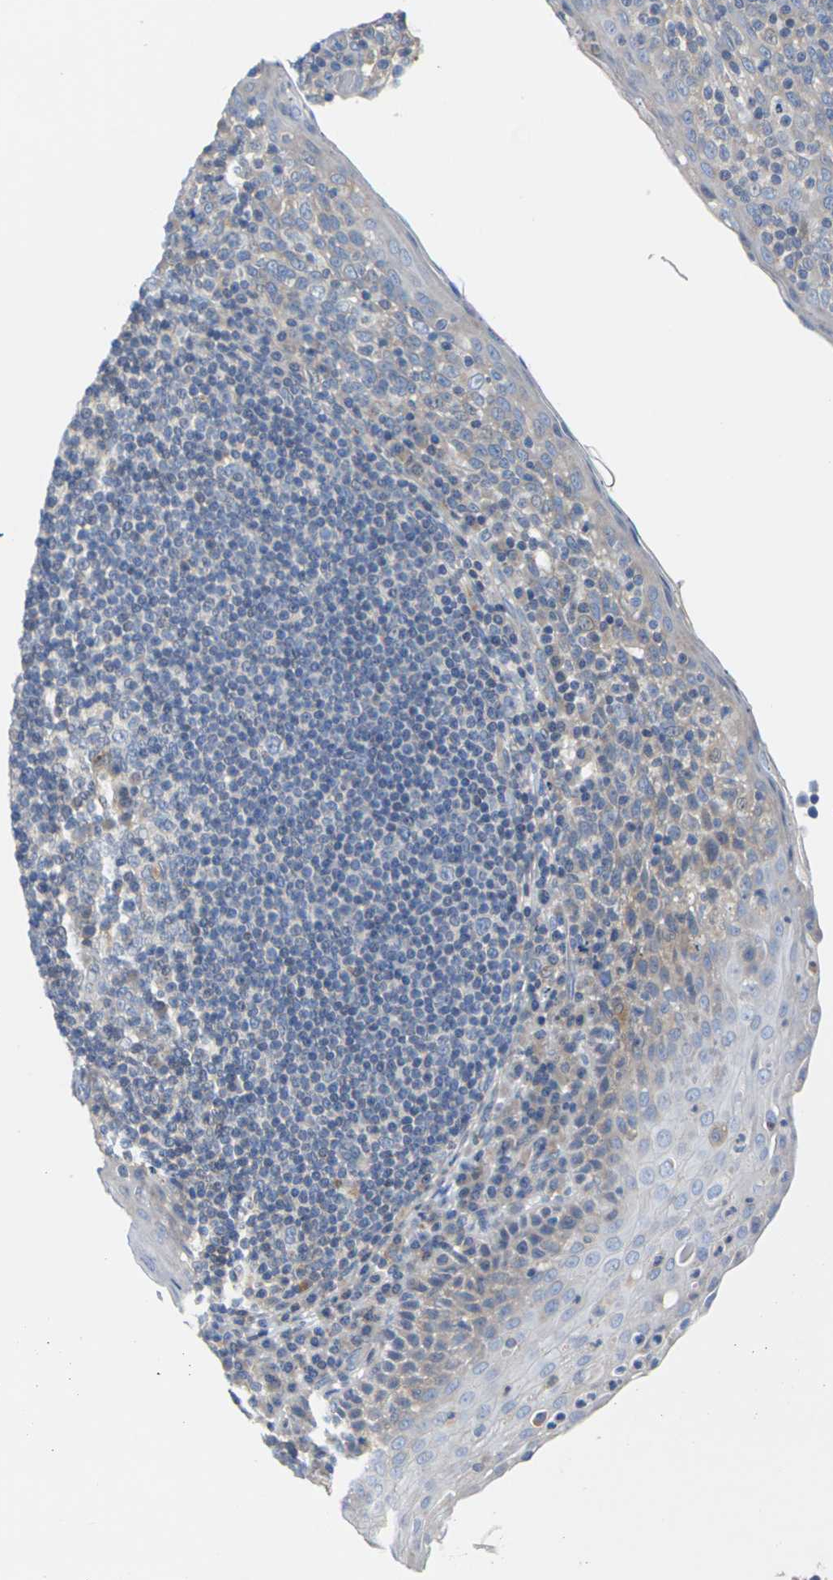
{"staining": {"intensity": "negative", "quantity": "none", "location": "none"}, "tissue": "tonsil", "cell_type": "Germinal center cells", "image_type": "normal", "snomed": [{"axis": "morphology", "description": "Normal tissue, NOS"}, {"axis": "topography", "description": "Tonsil"}], "caption": "A micrograph of tonsil stained for a protein reveals no brown staining in germinal center cells.", "gene": "TMCO4", "patient": {"sex": "male", "age": 17}}